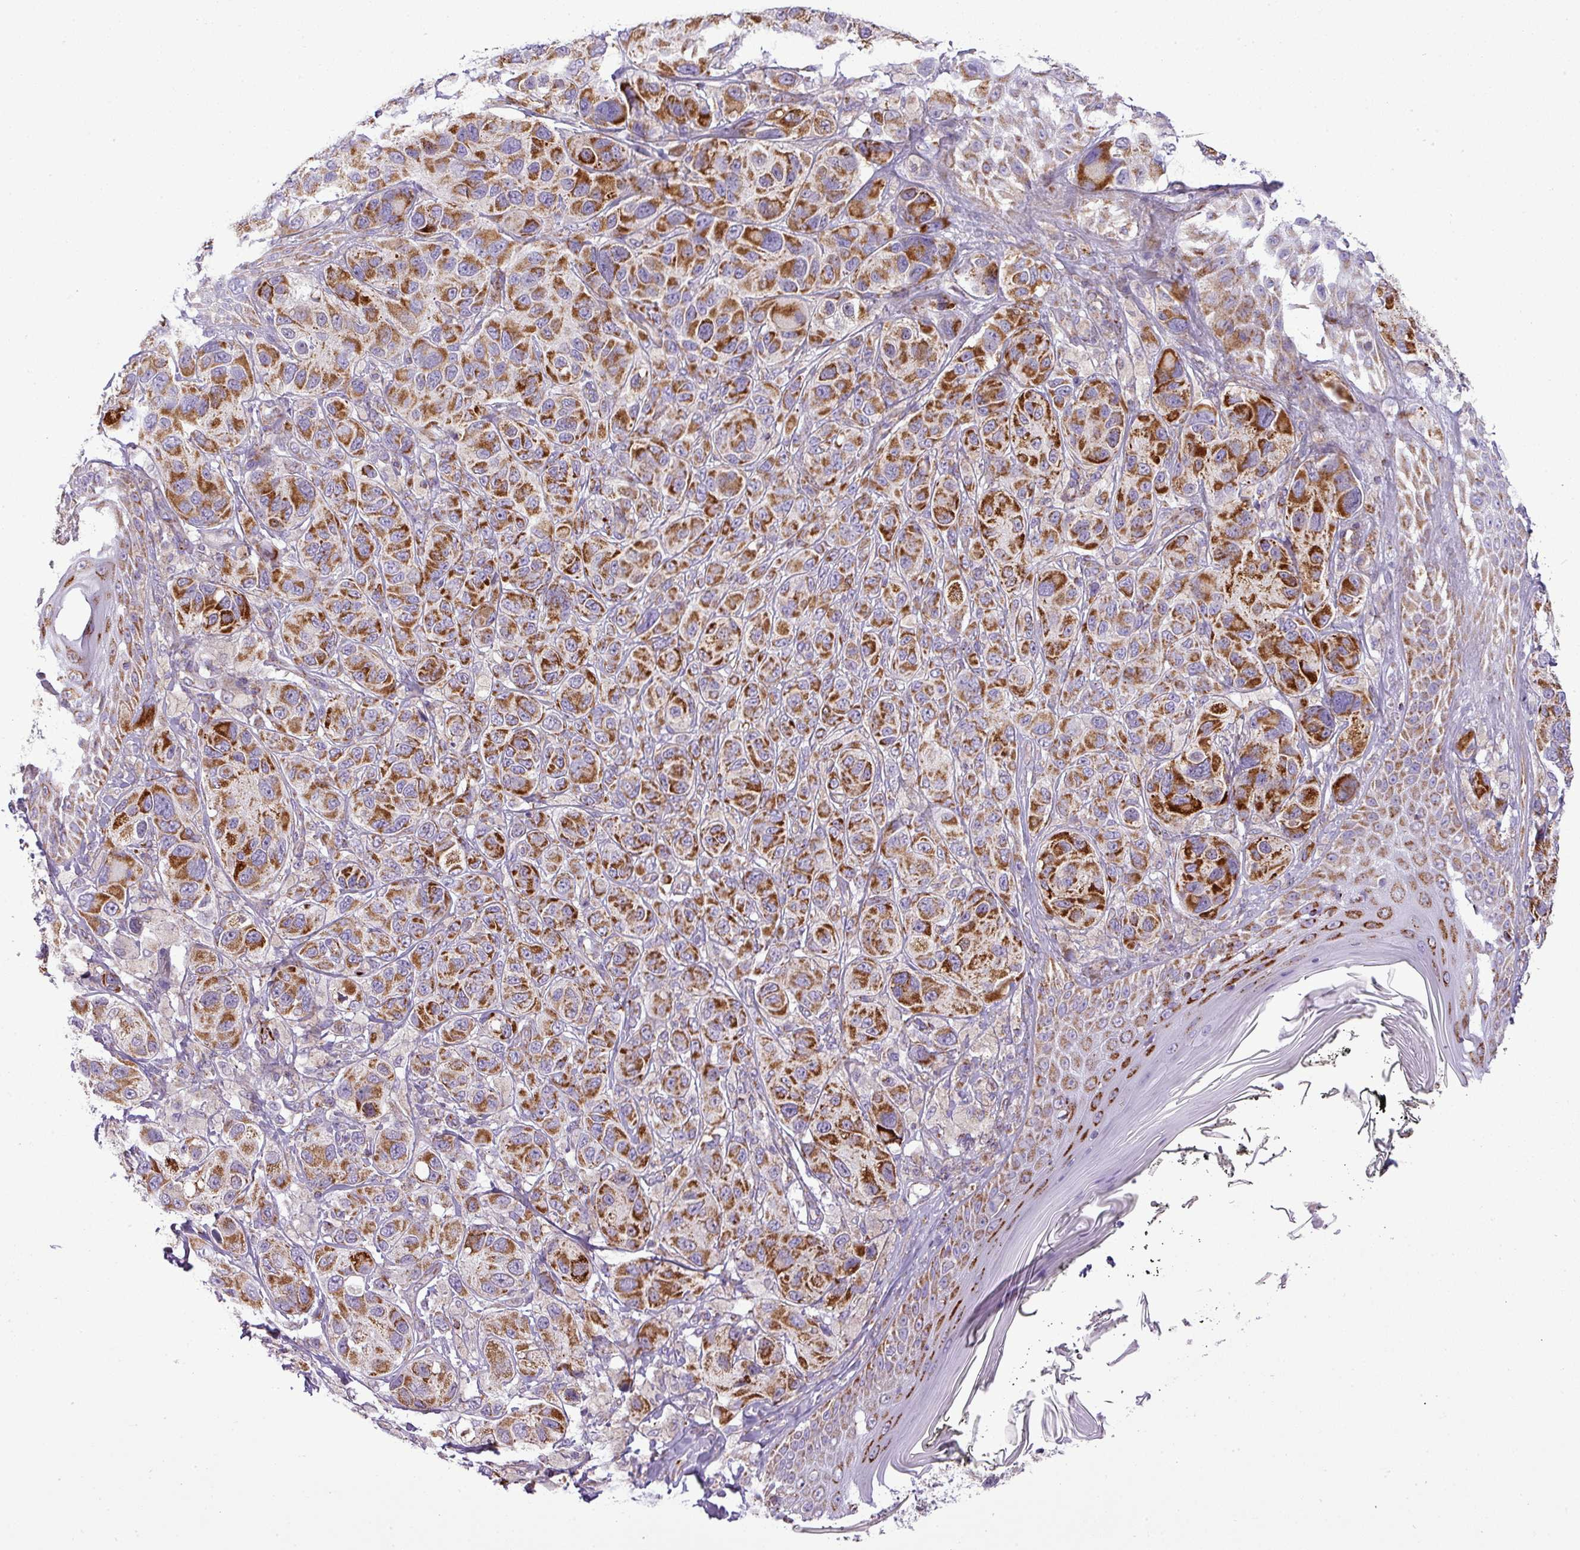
{"staining": {"intensity": "strong", "quantity": ">75%", "location": "cytoplasmic/membranous"}, "tissue": "melanoma", "cell_type": "Tumor cells", "image_type": "cancer", "snomed": [{"axis": "morphology", "description": "Malignant melanoma, NOS"}, {"axis": "topography", "description": "Skin"}], "caption": "The image demonstrates immunohistochemical staining of melanoma. There is strong cytoplasmic/membranous positivity is identified in about >75% of tumor cells. The staining was performed using DAB to visualize the protein expression in brown, while the nuclei were stained in blue with hematoxylin (Magnification: 20x).", "gene": "ZNF81", "patient": {"sex": "male", "age": 42}}